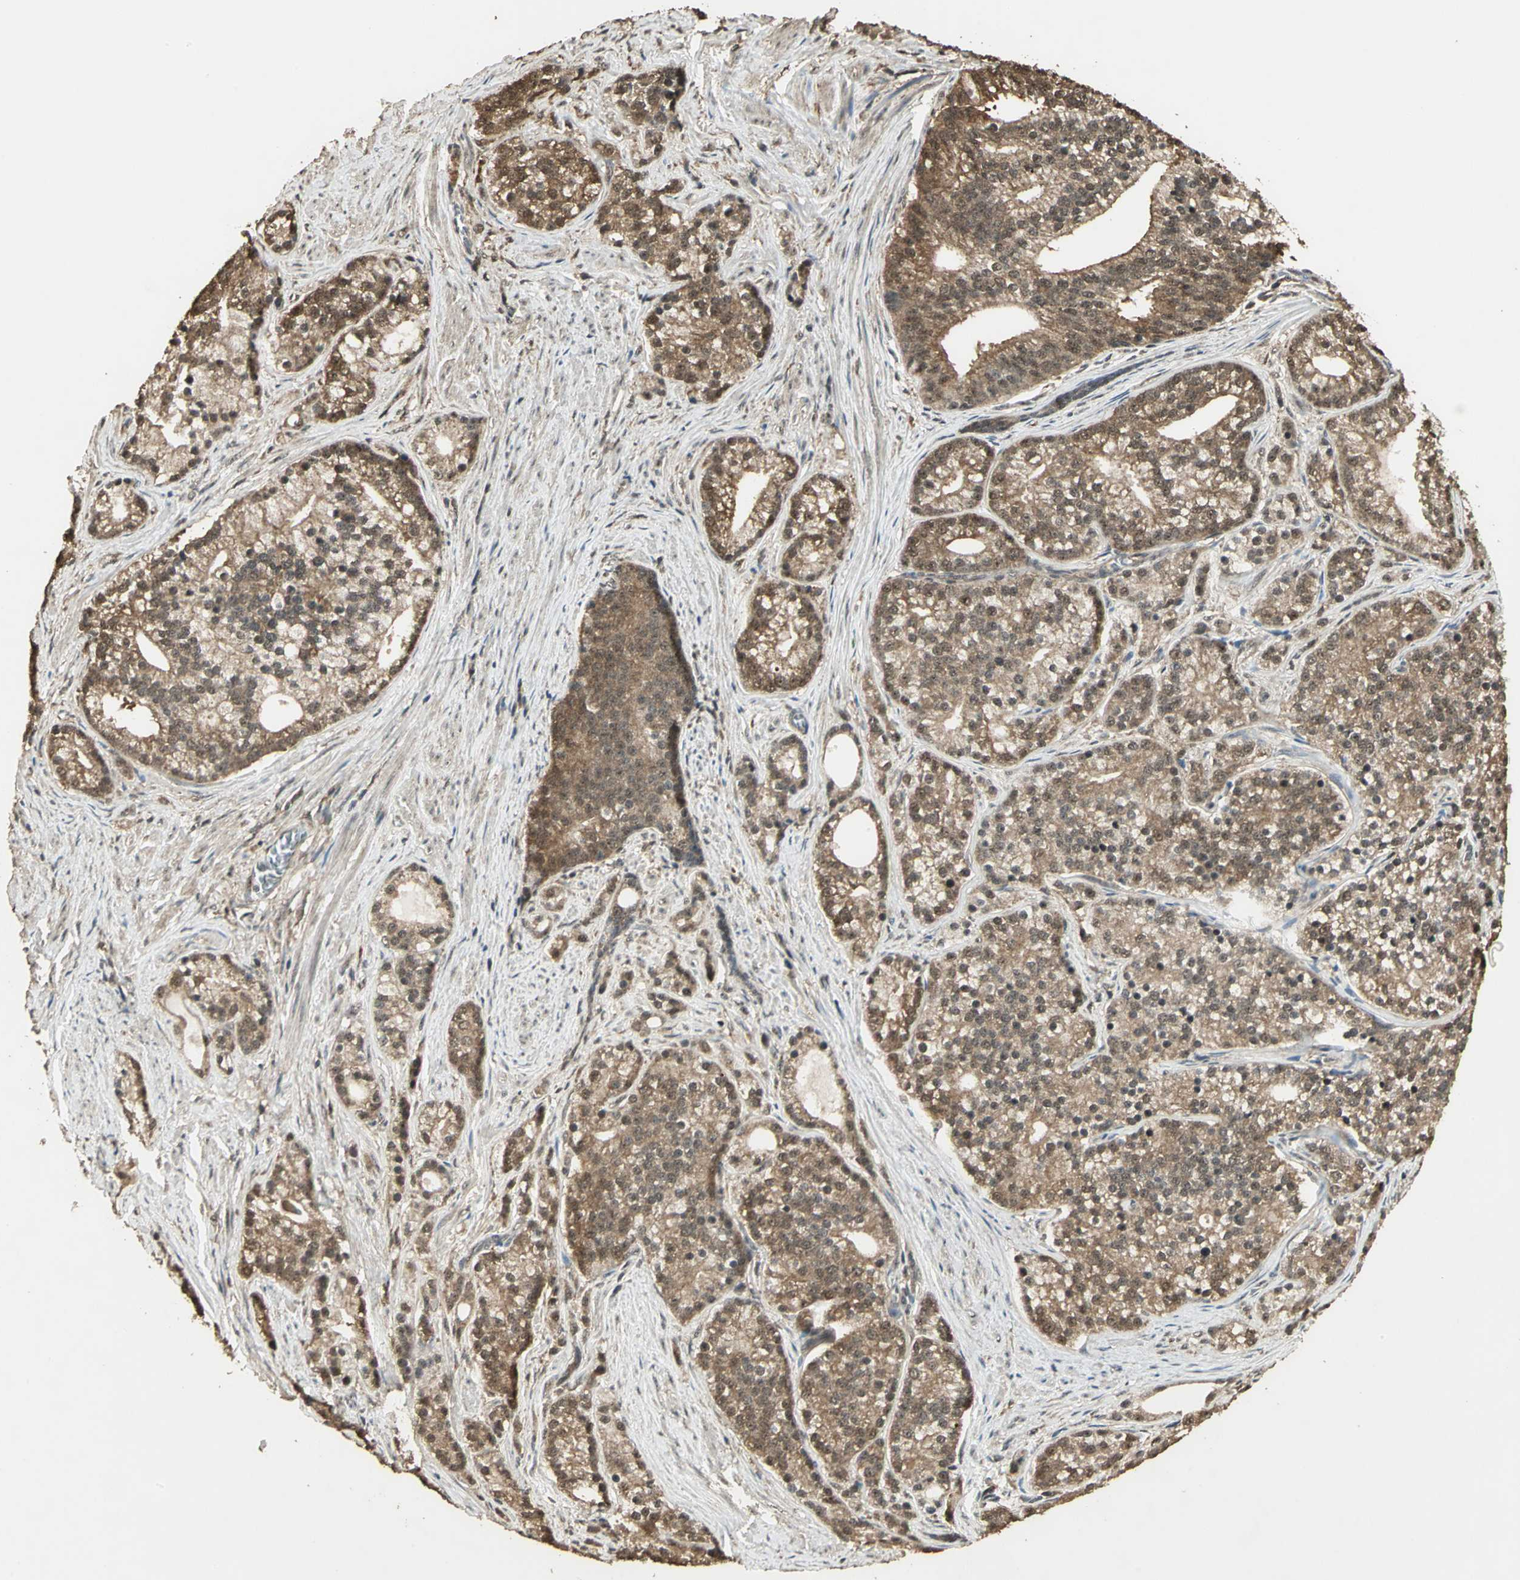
{"staining": {"intensity": "strong", "quantity": ">75%", "location": "cytoplasmic/membranous"}, "tissue": "prostate cancer", "cell_type": "Tumor cells", "image_type": "cancer", "snomed": [{"axis": "morphology", "description": "Adenocarcinoma, Medium grade"}, {"axis": "topography", "description": "Prostate"}], "caption": "The image demonstrates a brown stain indicating the presence of a protein in the cytoplasmic/membranous of tumor cells in prostate cancer. (DAB (3,3'-diaminobenzidine) IHC with brightfield microscopy, high magnification).", "gene": "UCHL5", "patient": {"sex": "male", "age": 60}}